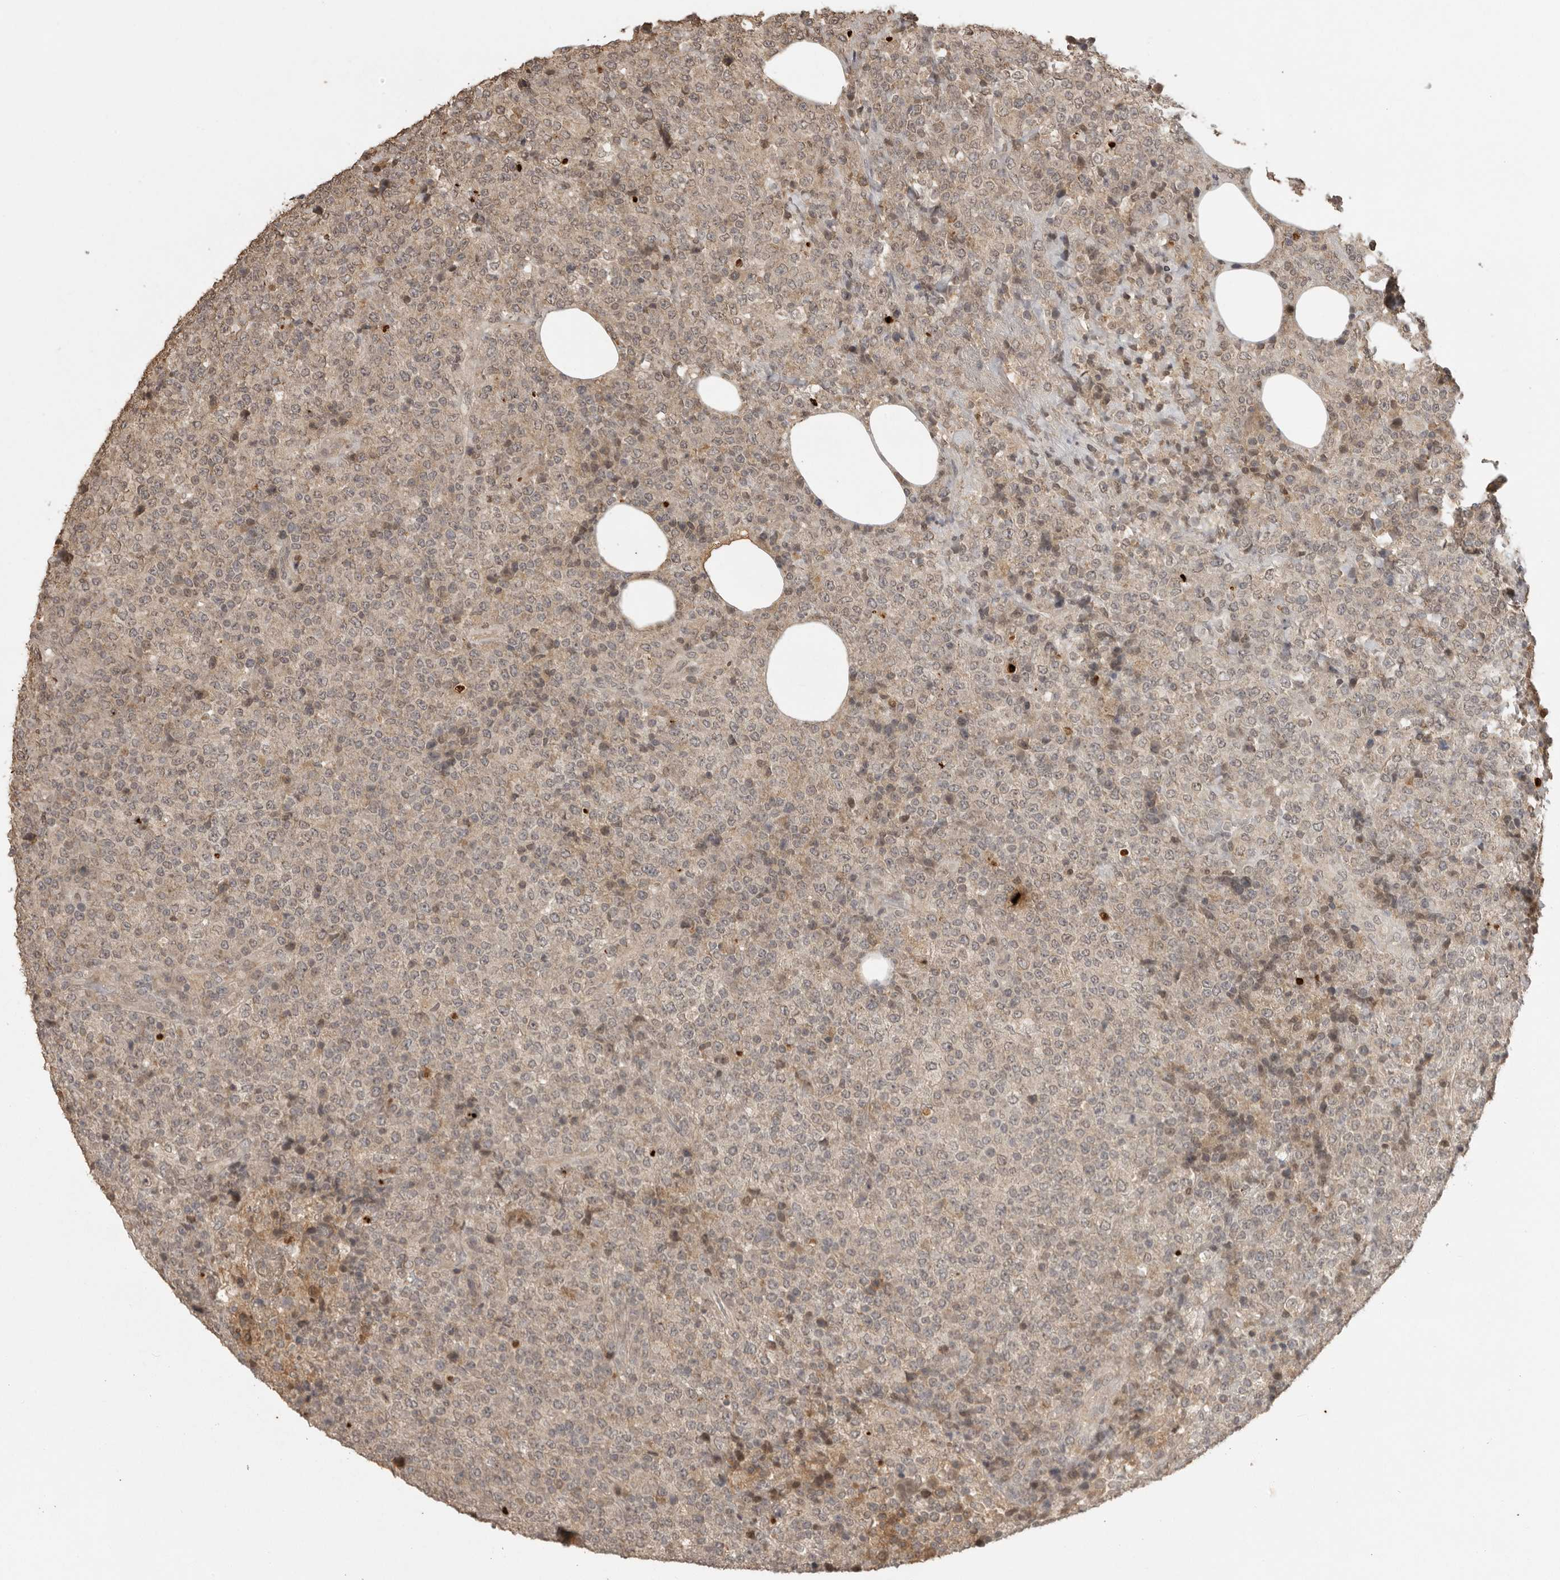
{"staining": {"intensity": "weak", "quantity": "25%-75%", "location": "nuclear"}, "tissue": "lymphoma", "cell_type": "Tumor cells", "image_type": "cancer", "snomed": [{"axis": "morphology", "description": "Malignant lymphoma, non-Hodgkin's type, High grade"}, {"axis": "topography", "description": "Lymph node"}], "caption": "DAB immunohistochemical staining of human lymphoma demonstrates weak nuclear protein positivity in about 25%-75% of tumor cells.", "gene": "CTF1", "patient": {"sex": "male", "age": 13}}